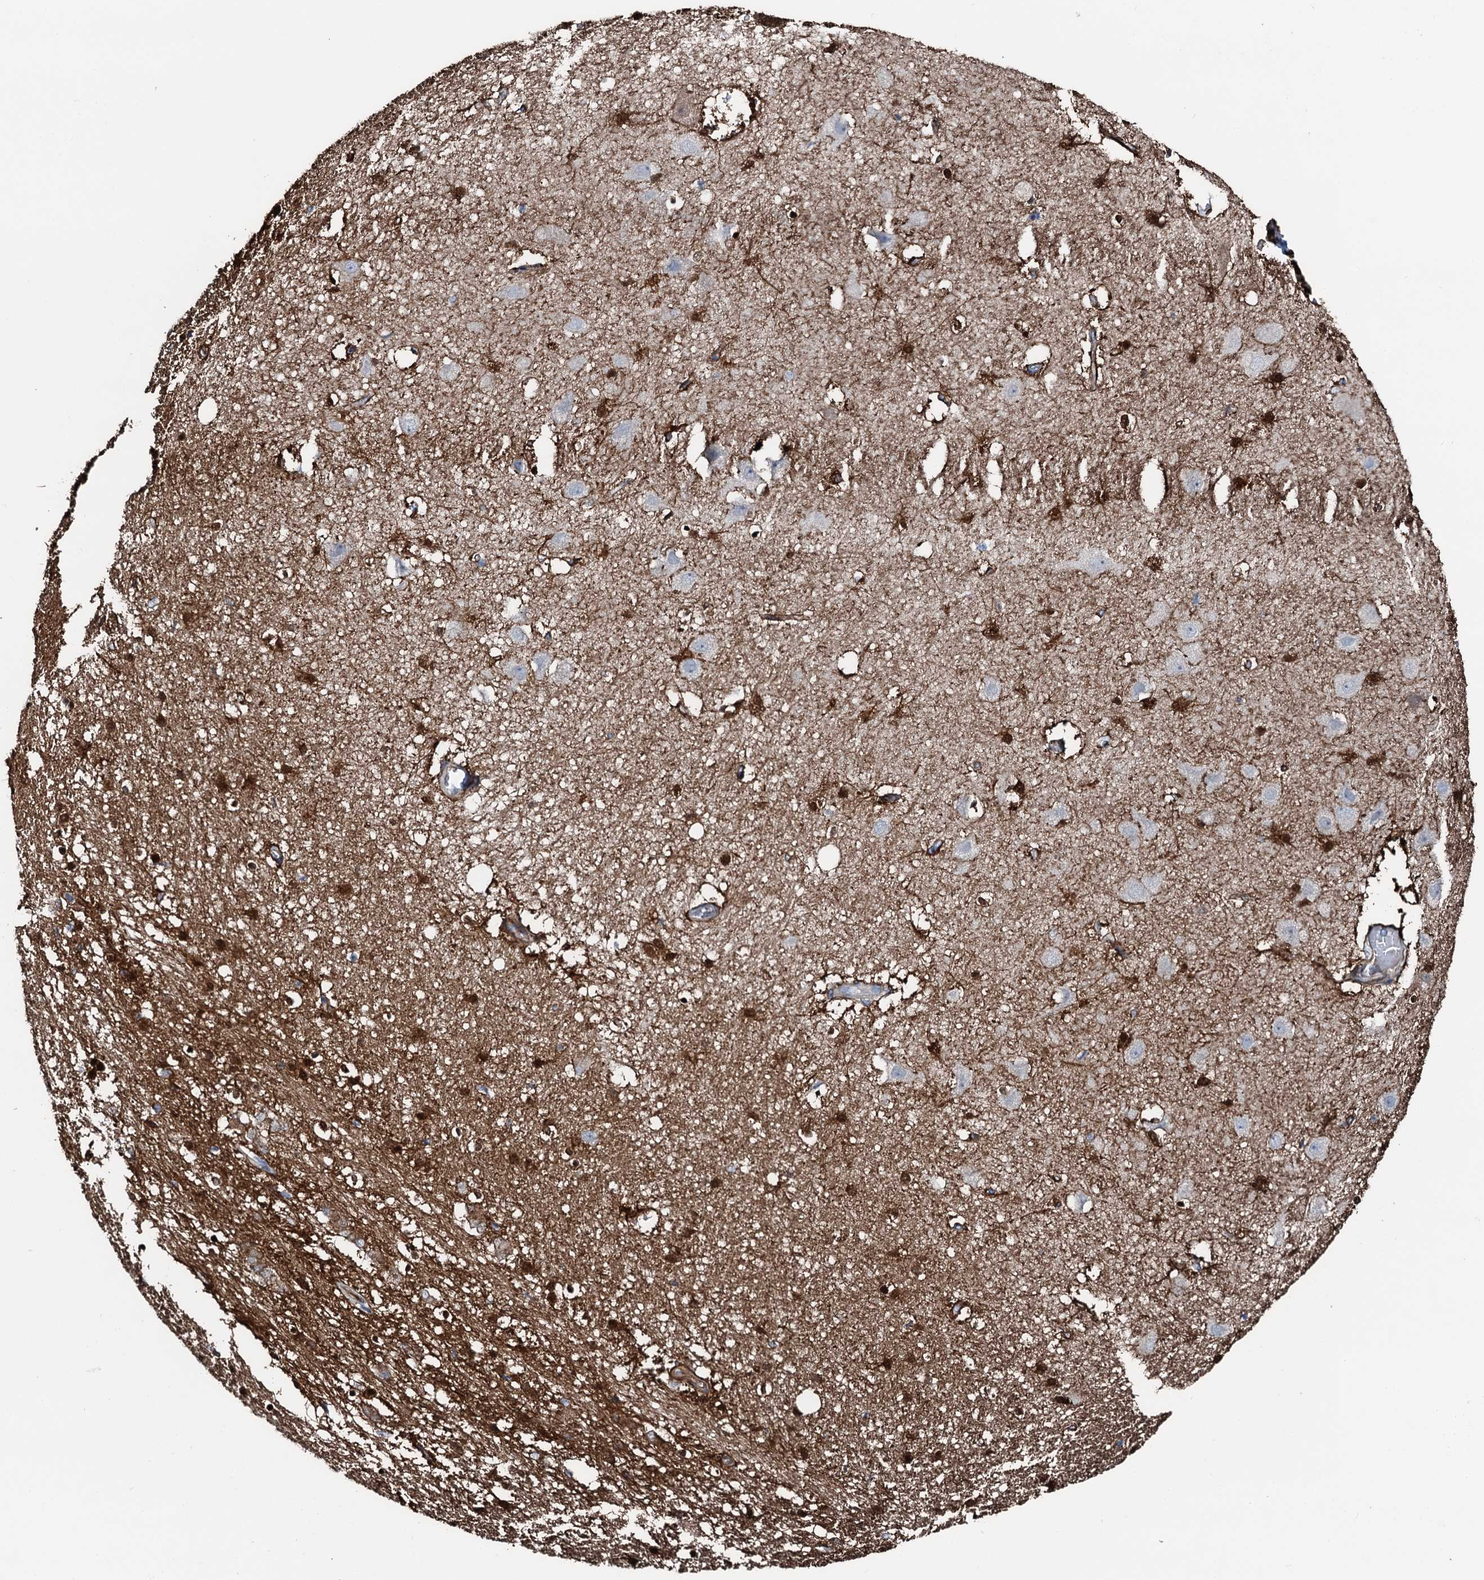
{"staining": {"intensity": "strong", "quantity": "25%-75%", "location": "cytoplasmic/membranous,nuclear"}, "tissue": "hippocampus", "cell_type": "Glial cells", "image_type": "normal", "snomed": [{"axis": "morphology", "description": "Normal tissue, NOS"}, {"axis": "topography", "description": "Hippocampus"}], "caption": "IHC histopathology image of benign hippocampus: hippocampus stained using IHC reveals high levels of strong protein expression localized specifically in the cytoplasmic/membranous,nuclear of glial cells, appearing as a cytoplasmic/membranous,nuclear brown color.", "gene": "GFOD2", "patient": {"sex": "female", "age": 52}}